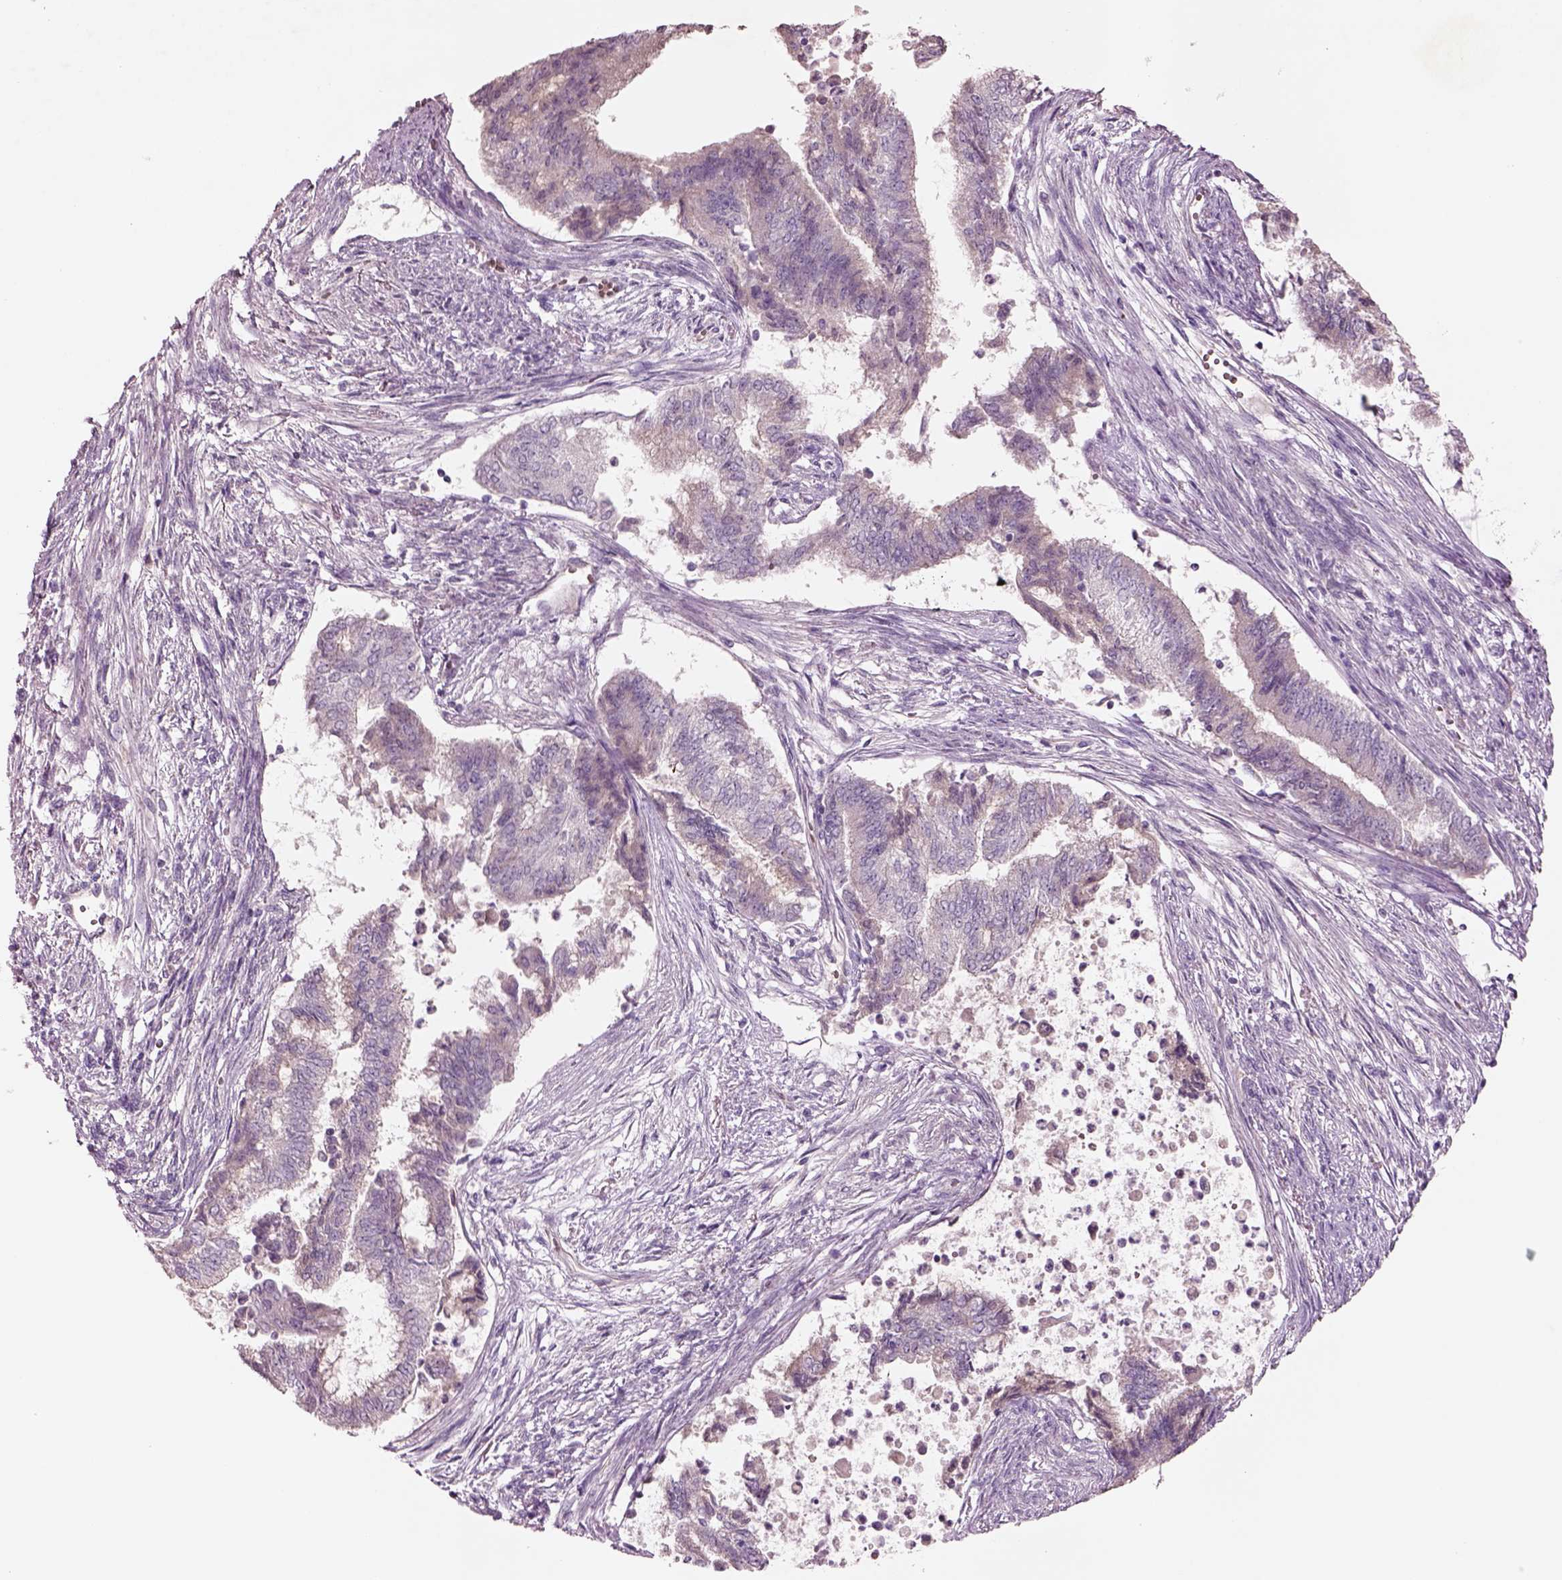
{"staining": {"intensity": "negative", "quantity": "none", "location": "none"}, "tissue": "endometrial cancer", "cell_type": "Tumor cells", "image_type": "cancer", "snomed": [{"axis": "morphology", "description": "Adenocarcinoma, NOS"}, {"axis": "topography", "description": "Endometrium"}], "caption": "Endometrial adenocarcinoma was stained to show a protein in brown. There is no significant expression in tumor cells.", "gene": "DUOXA2", "patient": {"sex": "female", "age": 65}}